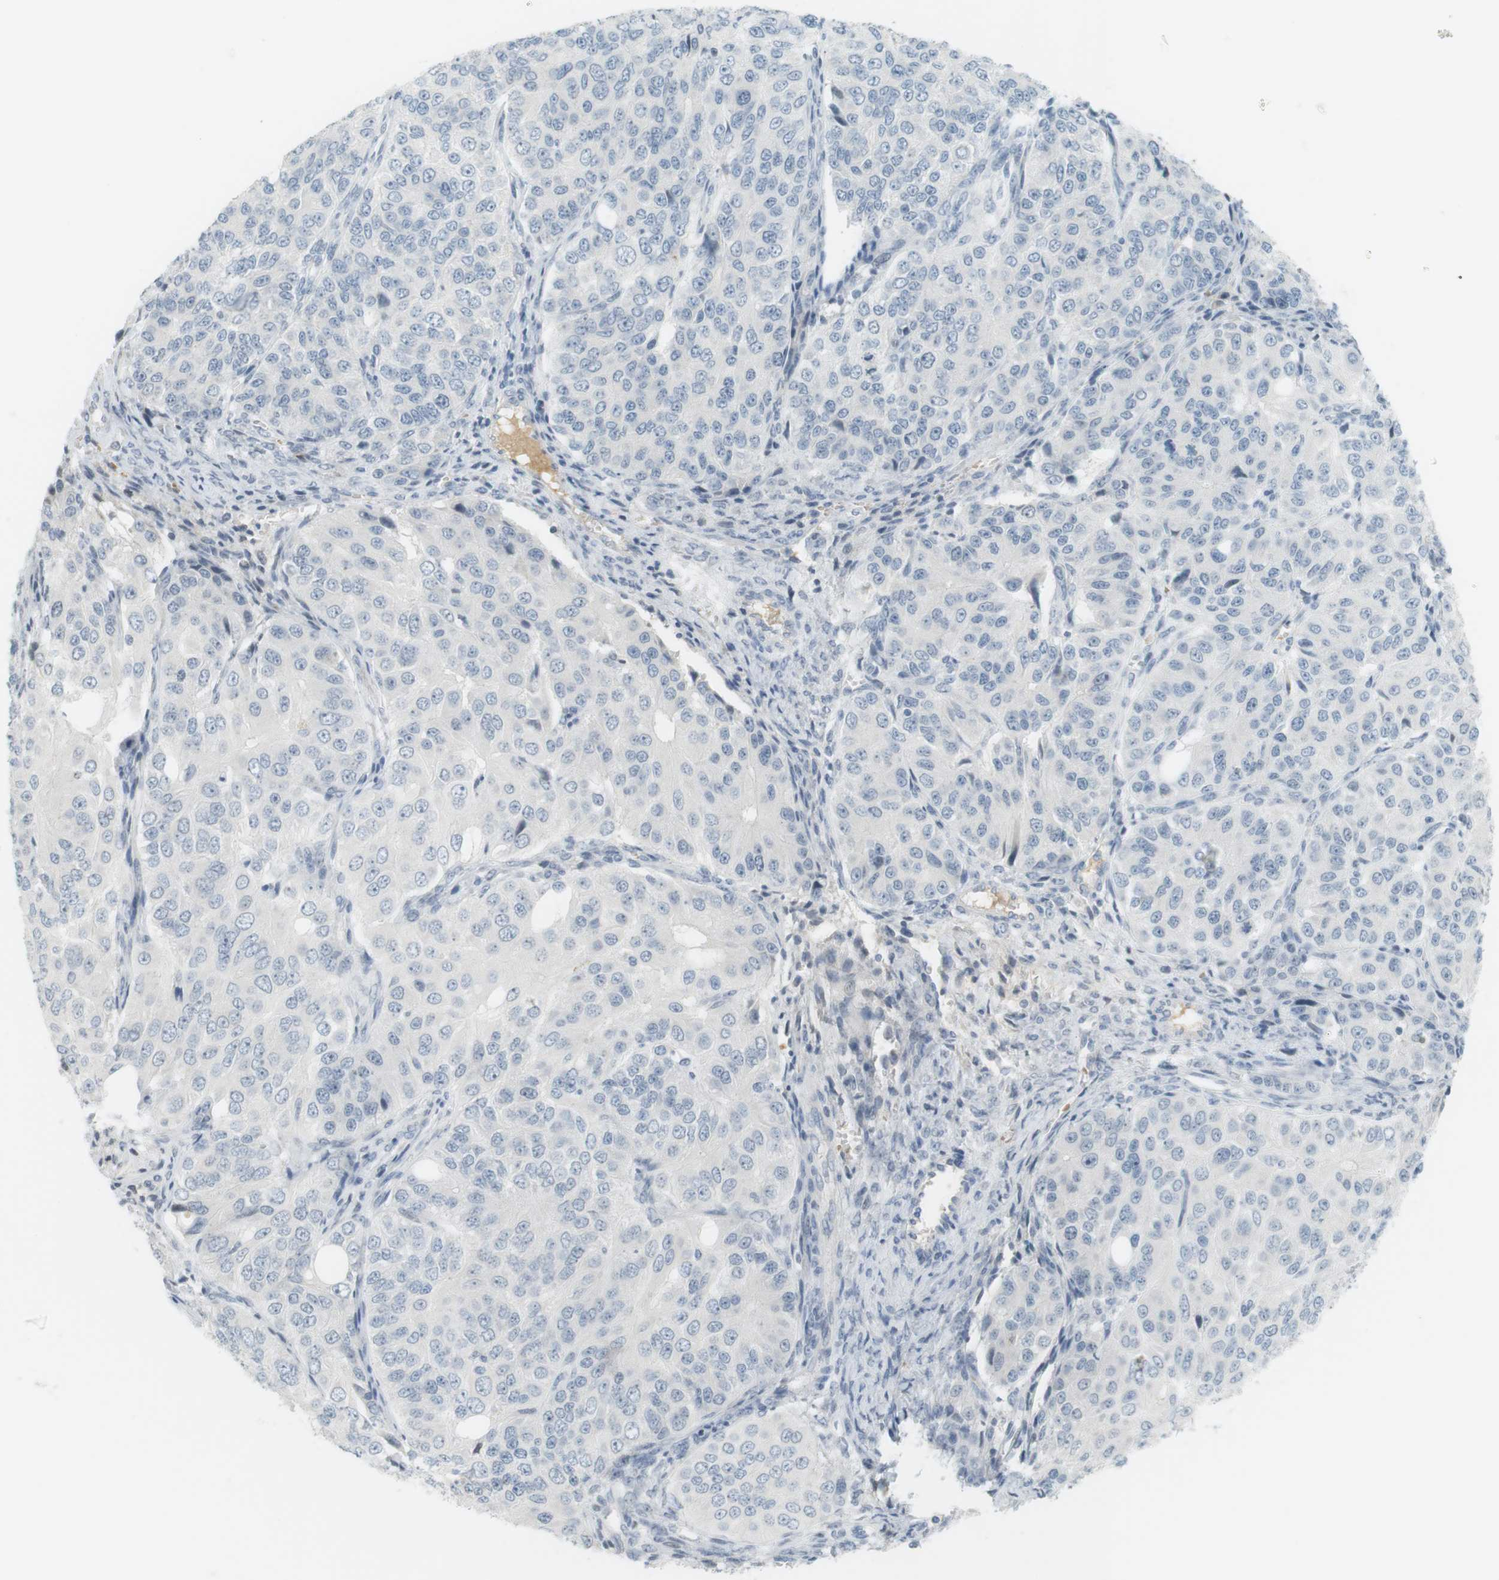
{"staining": {"intensity": "negative", "quantity": "none", "location": "none"}, "tissue": "ovarian cancer", "cell_type": "Tumor cells", "image_type": "cancer", "snomed": [{"axis": "morphology", "description": "Carcinoma, endometroid"}, {"axis": "topography", "description": "Ovary"}], "caption": "Tumor cells show no significant expression in ovarian cancer (endometroid carcinoma). (DAB immunohistochemistry, high magnification).", "gene": "DMC1", "patient": {"sex": "female", "age": 51}}